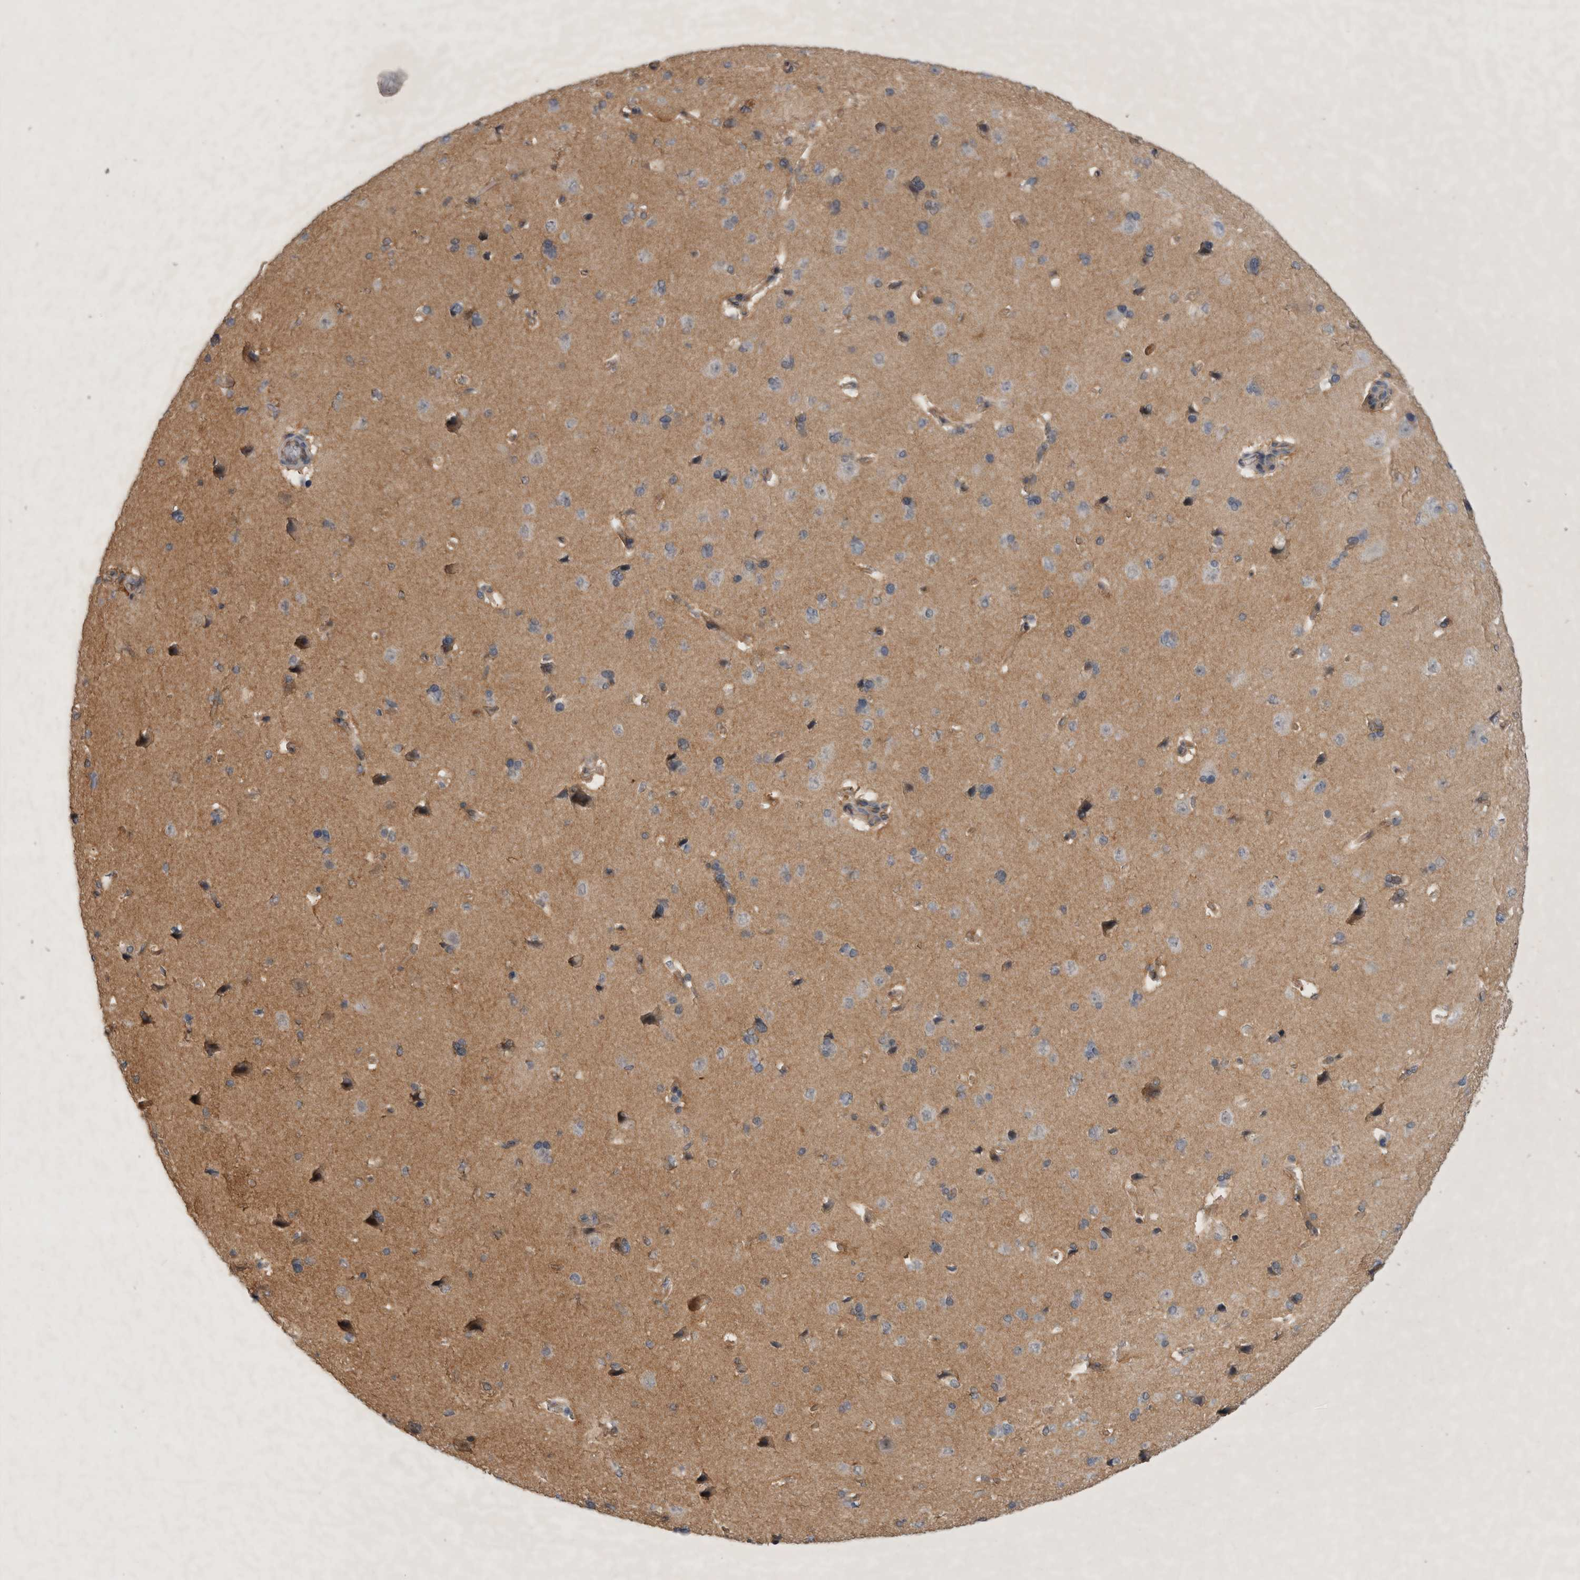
{"staining": {"intensity": "moderate", "quantity": "25%-75%", "location": "cytoplasmic/membranous"}, "tissue": "cerebral cortex", "cell_type": "Endothelial cells", "image_type": "normal", "snomed": [{"axis": "morphology", "description": "Normal tissue, NOS"}, {"axis": "topography", "description": "Cerebral cortex"}], "caption": "High-power microscopy captured an immunohistochemistry image of normal cerebral cortex, revealing moderate cytoplasmic/membranous expression in about 25%-75% of endothelial cells. The protein is shown in brown color, while the nuclei are stained blue.", "gene": "PARP11", "patient": {"sex": "male", "age": 62}}